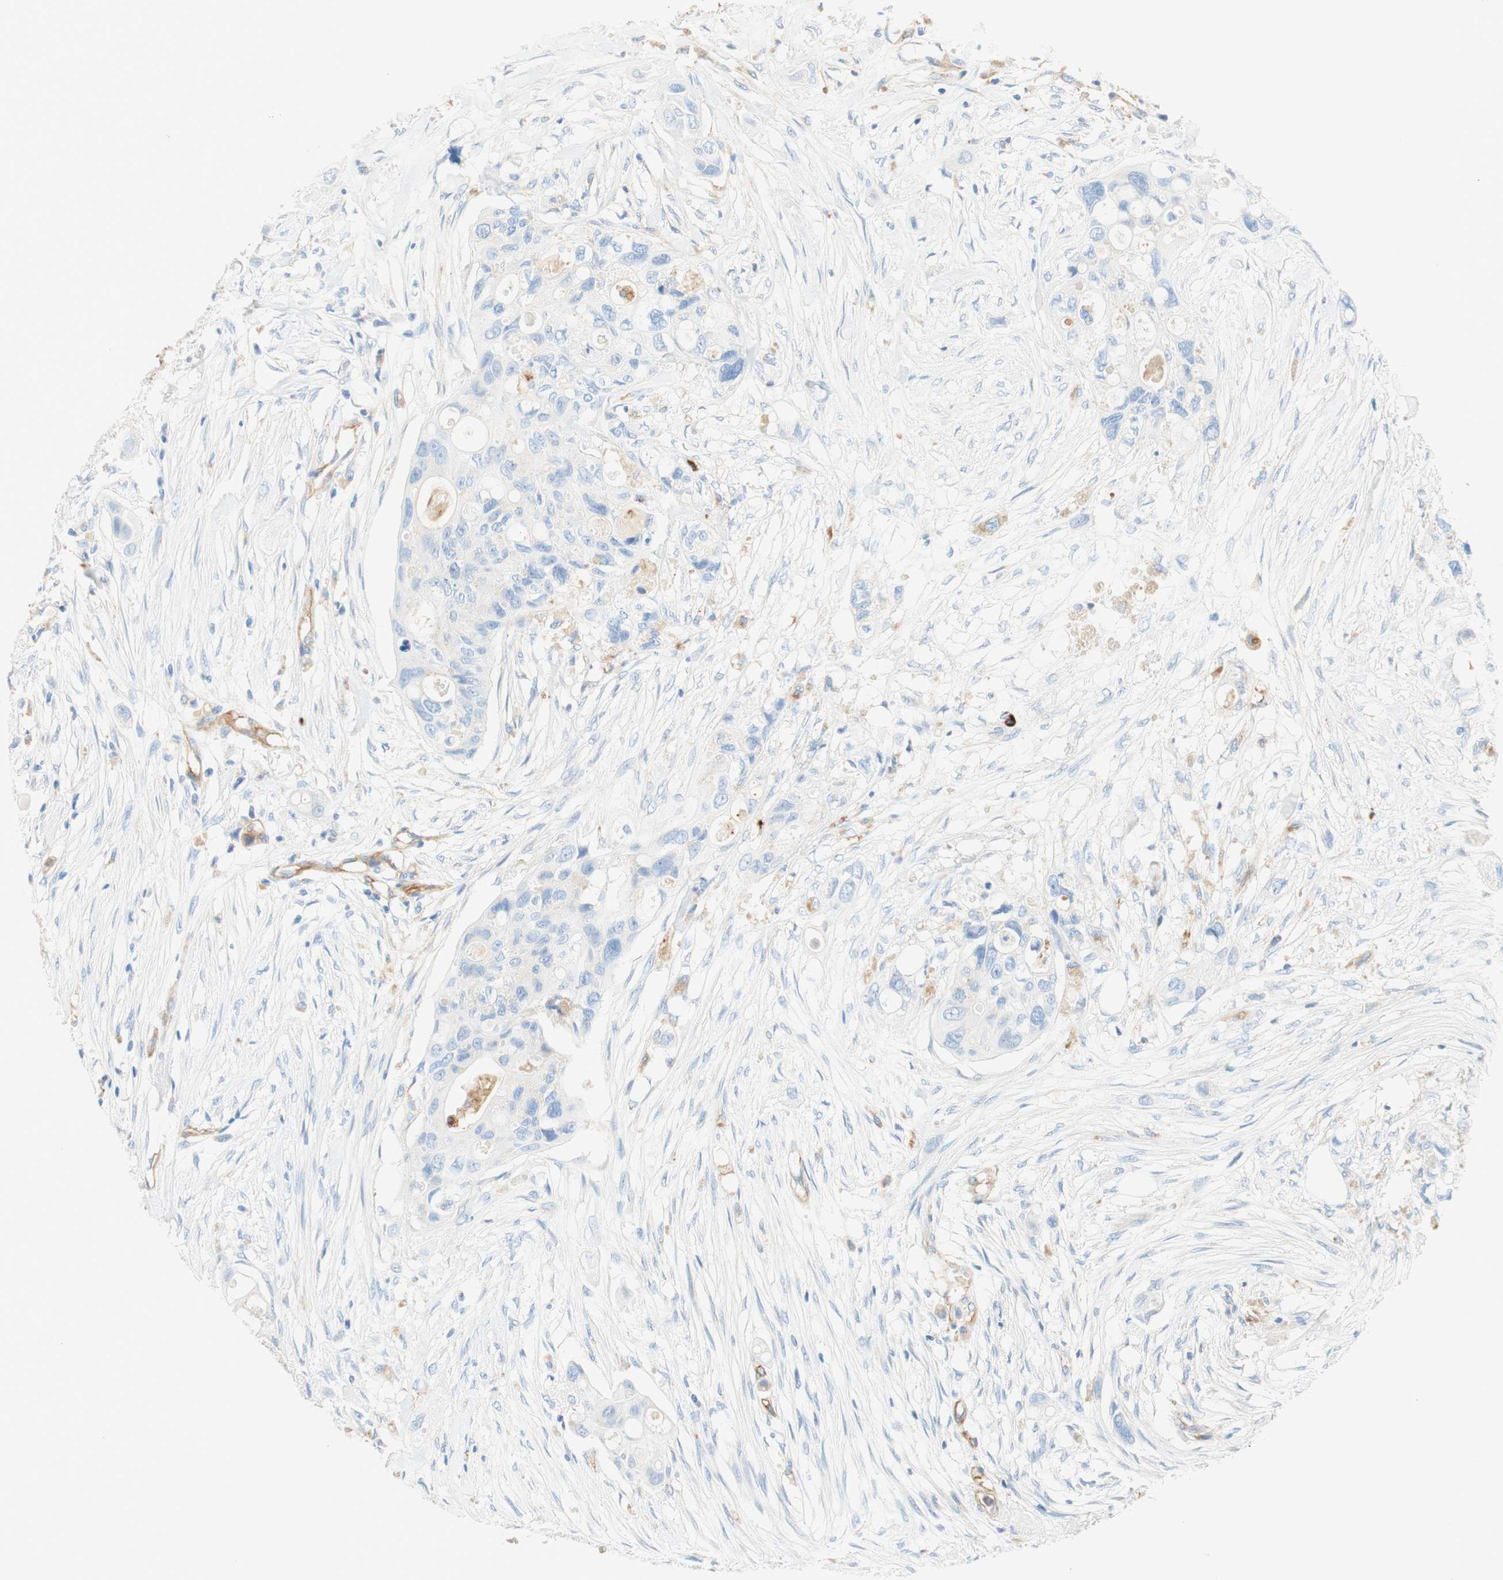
{"staining": {"intensity": "negative", "quantity": "none", "location": "none"}, "tissue": "colorectal cancer", "cell_type": "Tumor cells", "image_type": "cancer", "snomed": [{"axis": "morphology", "description": "Adenocarcinoma, NOS"}, {"axis": "topography", "description": "Colon"}], "caption": "Histopathology image shows no significant protein staining in tumor cells of colorectal adenocarcinoma. Brightfield microscopy of IHC stained with DAB (brown) and hematoxylin (blue), captured at high magnification.", "gene": "STOM", "patient": {"sex": "female", "age": 57}}